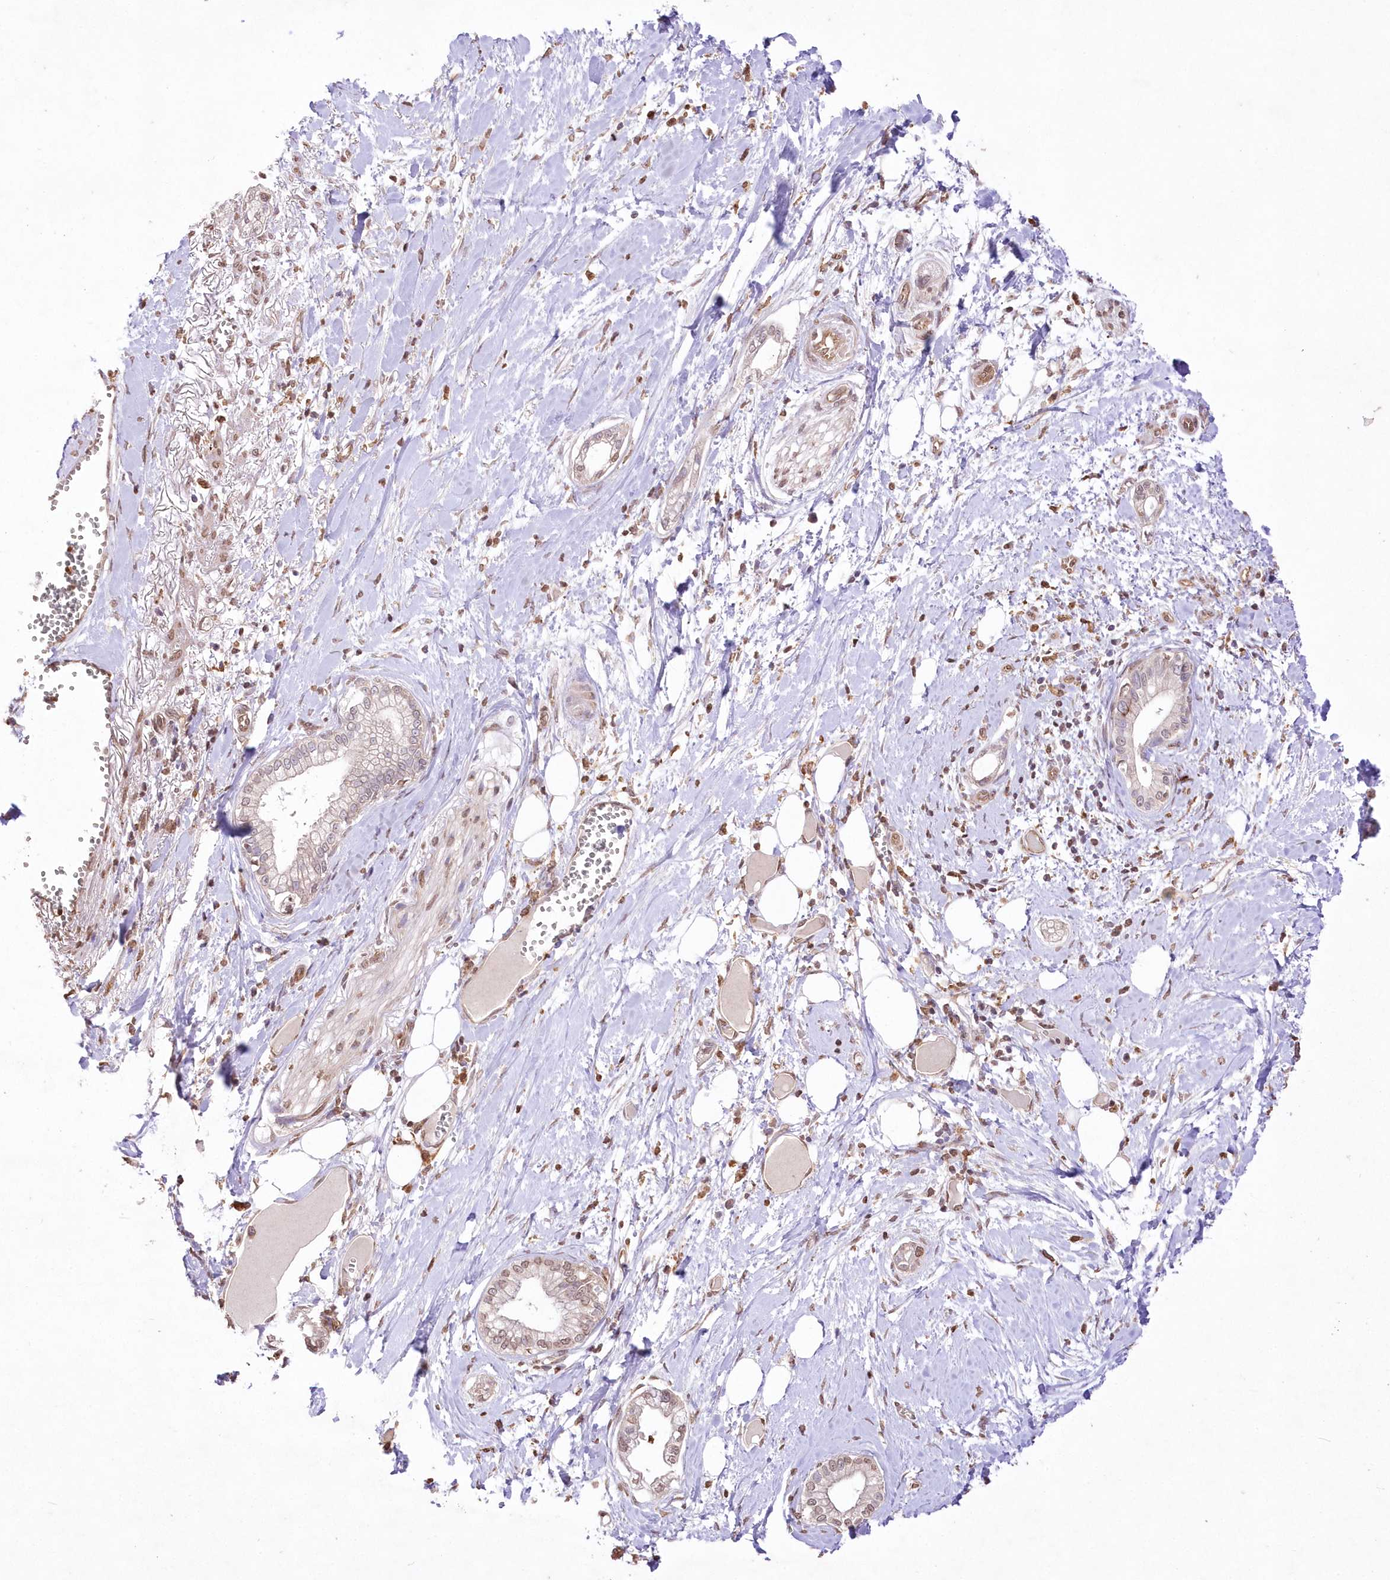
{"staining": {"intensity": "weak", "quantity": ">75%", "location": "nuclear"}, "tissue": "pancreatic cancer", "cell_type": "Tumor cells", "image_type": "cancer", "snomed": [{"axis": "morphology", "description": "Adenocarcinoma, NOS"}, {"axis": "topography", "description": "Pancreas"}], "caption": "This is a photomicrograph of immunohistochemistry staining of pancreatic cancer (adenocarcinoma), which shows weak staining in the nuclear of tumor cells.", "gene": "FCHO2", "patient": {"sex": "male", "age": 68}}